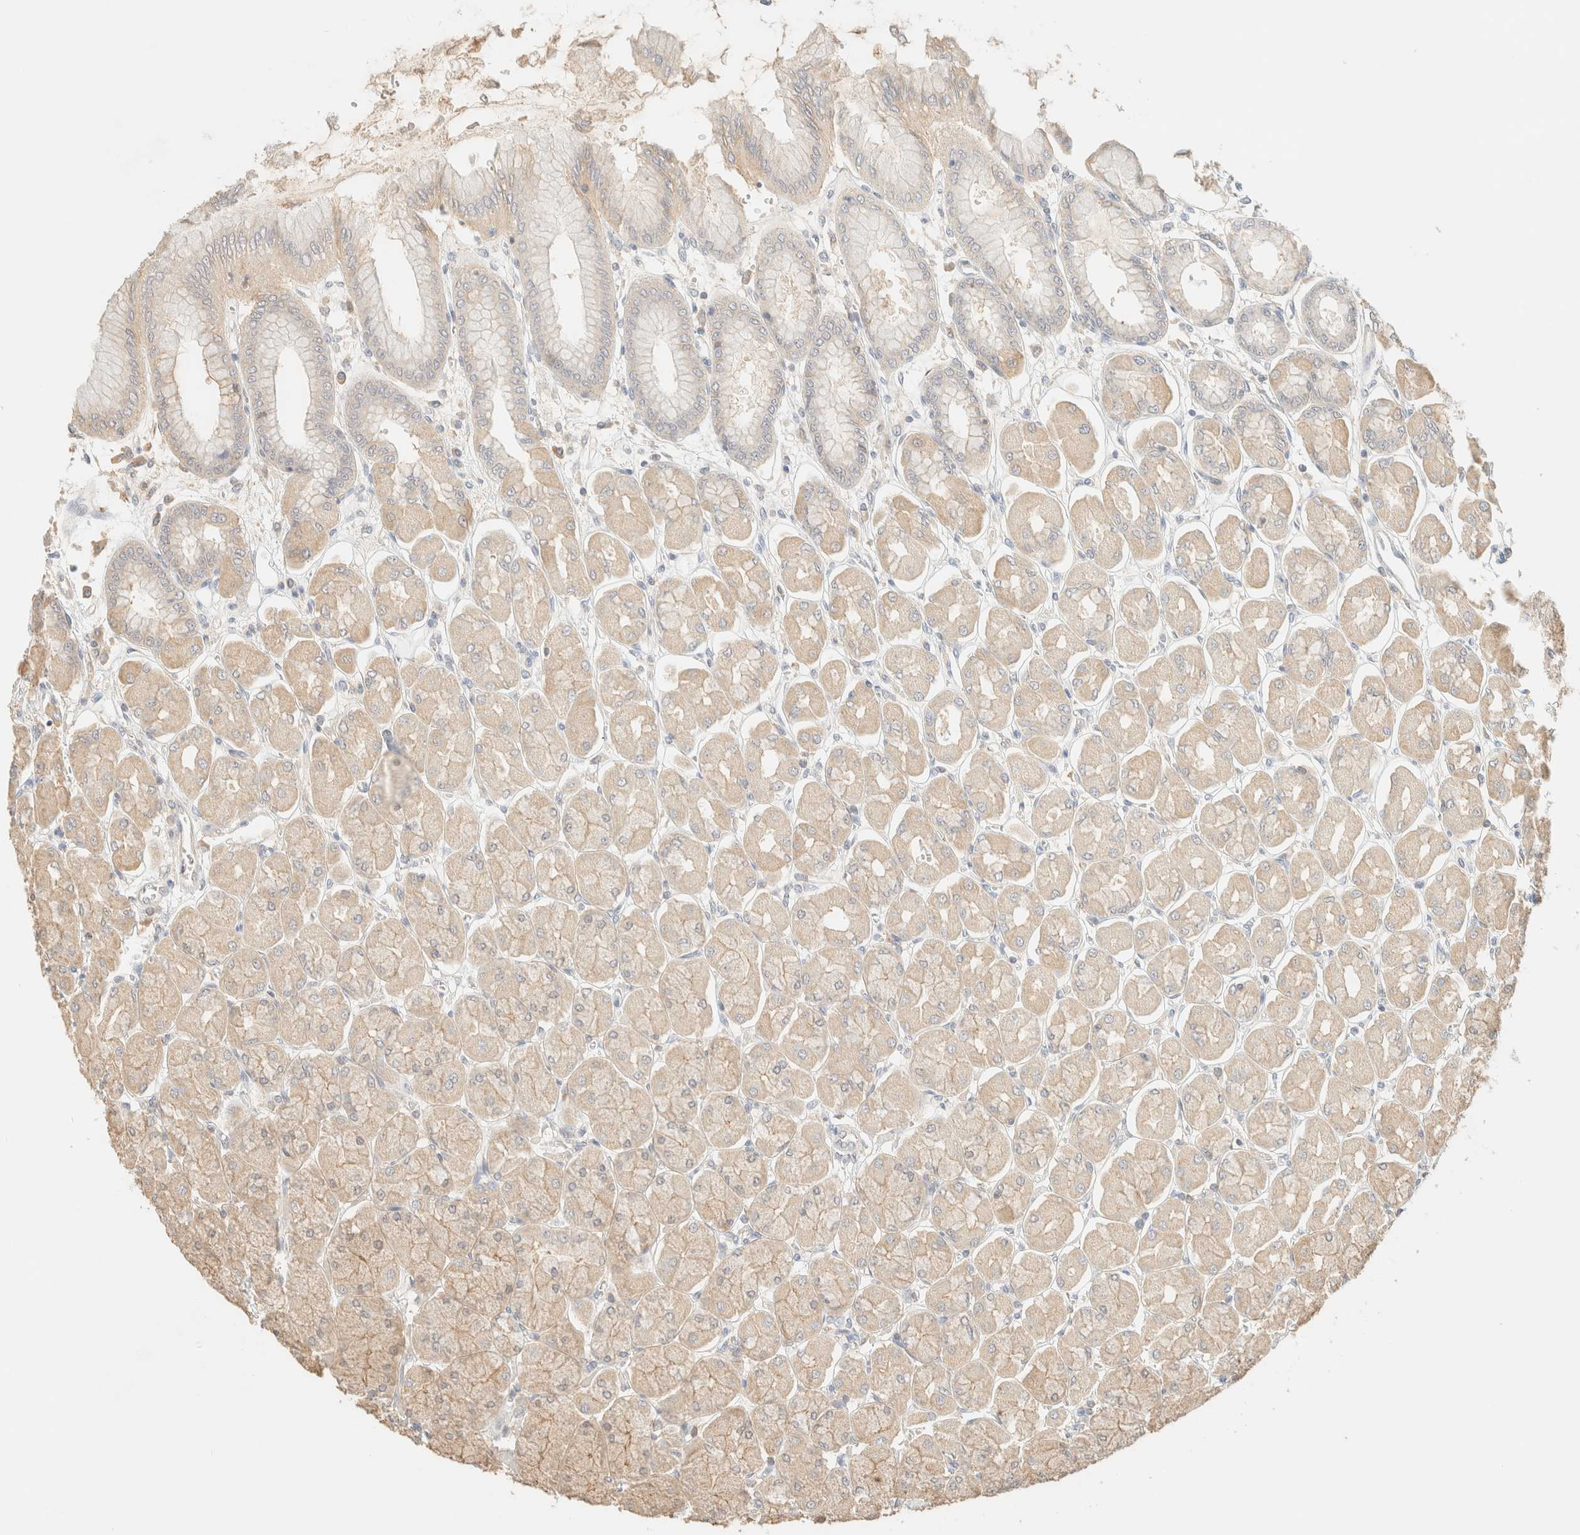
{"staining": {"intensity": "weak", "quantity": "25%-75%", "location": "cytoplasmic/membranous"}, "tissue": "stomach", "cell_type": "Glandular cells", "image_type": "normal", "snomed": [{"axis": "morphology", "description": "Normal tissue, NOS"}, {"axis": "topography", "description": "Stomach, upper"}], "caption": "Protein analysis of normal stomach displays weak cytoplasmic/membranous positivity in approximately 25%-75% of glandular cells.", "gene": "TIMD4", "patient": {"sex": "female", "age": 56}}